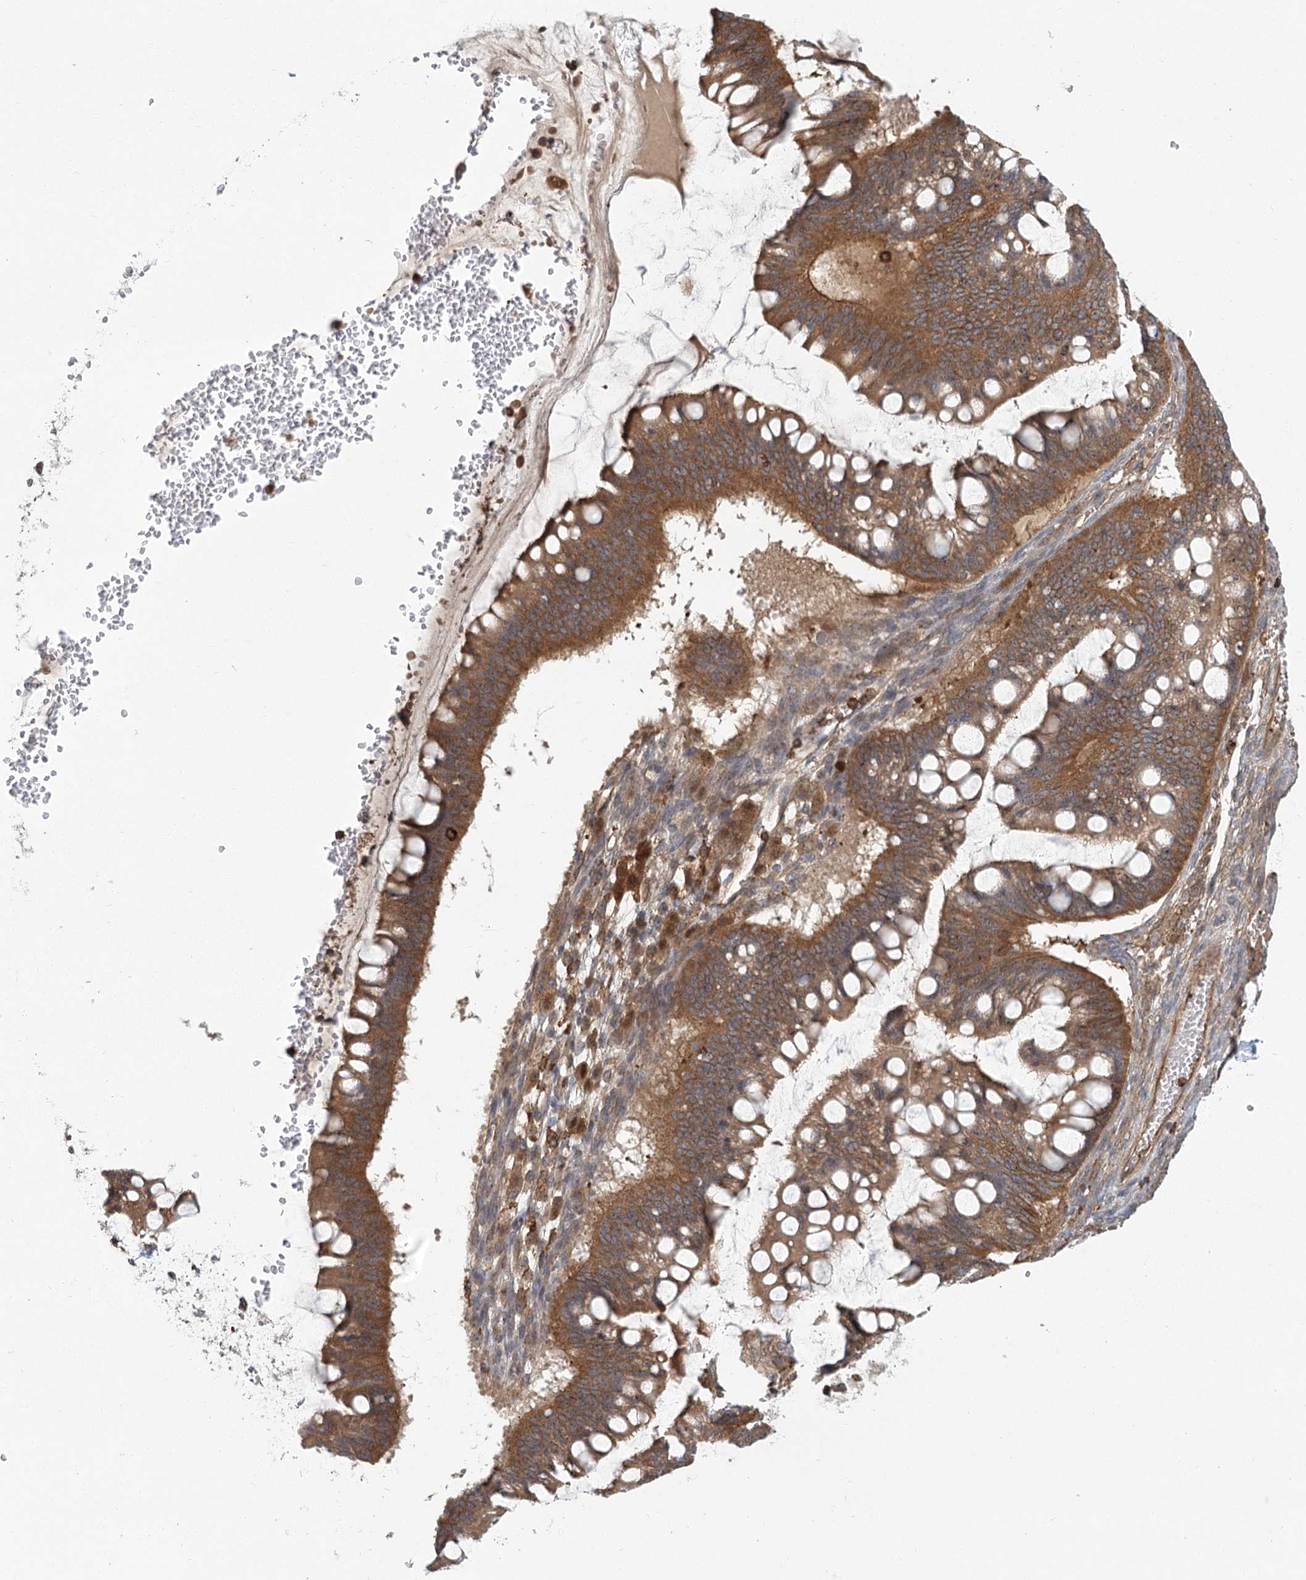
{"staining": {"intensity": "moderate", "quantity": ">75%", "location": "cytoplasmic/membranous"}, "tissue": "ovarian cancer", "cell_type": "Tumor cells", "image_type": "cancer", "snomed": [{"axis": "morphology", "description": "Cystadenocarcinoma, mucinous, NOS"}, {"axis": "topography", "description": "Ovary"}], "caption": "High-power microscopy captured an immunohistochemistry (IHC) histopathology image of mucinous cystadenocarcinoma (ovarian), revealing moderate cytoplasmic/membranous staining in approximately >75% of tumor cells.", "gene": "MEPE", "patient": {"sex": "female", "age": 73}}